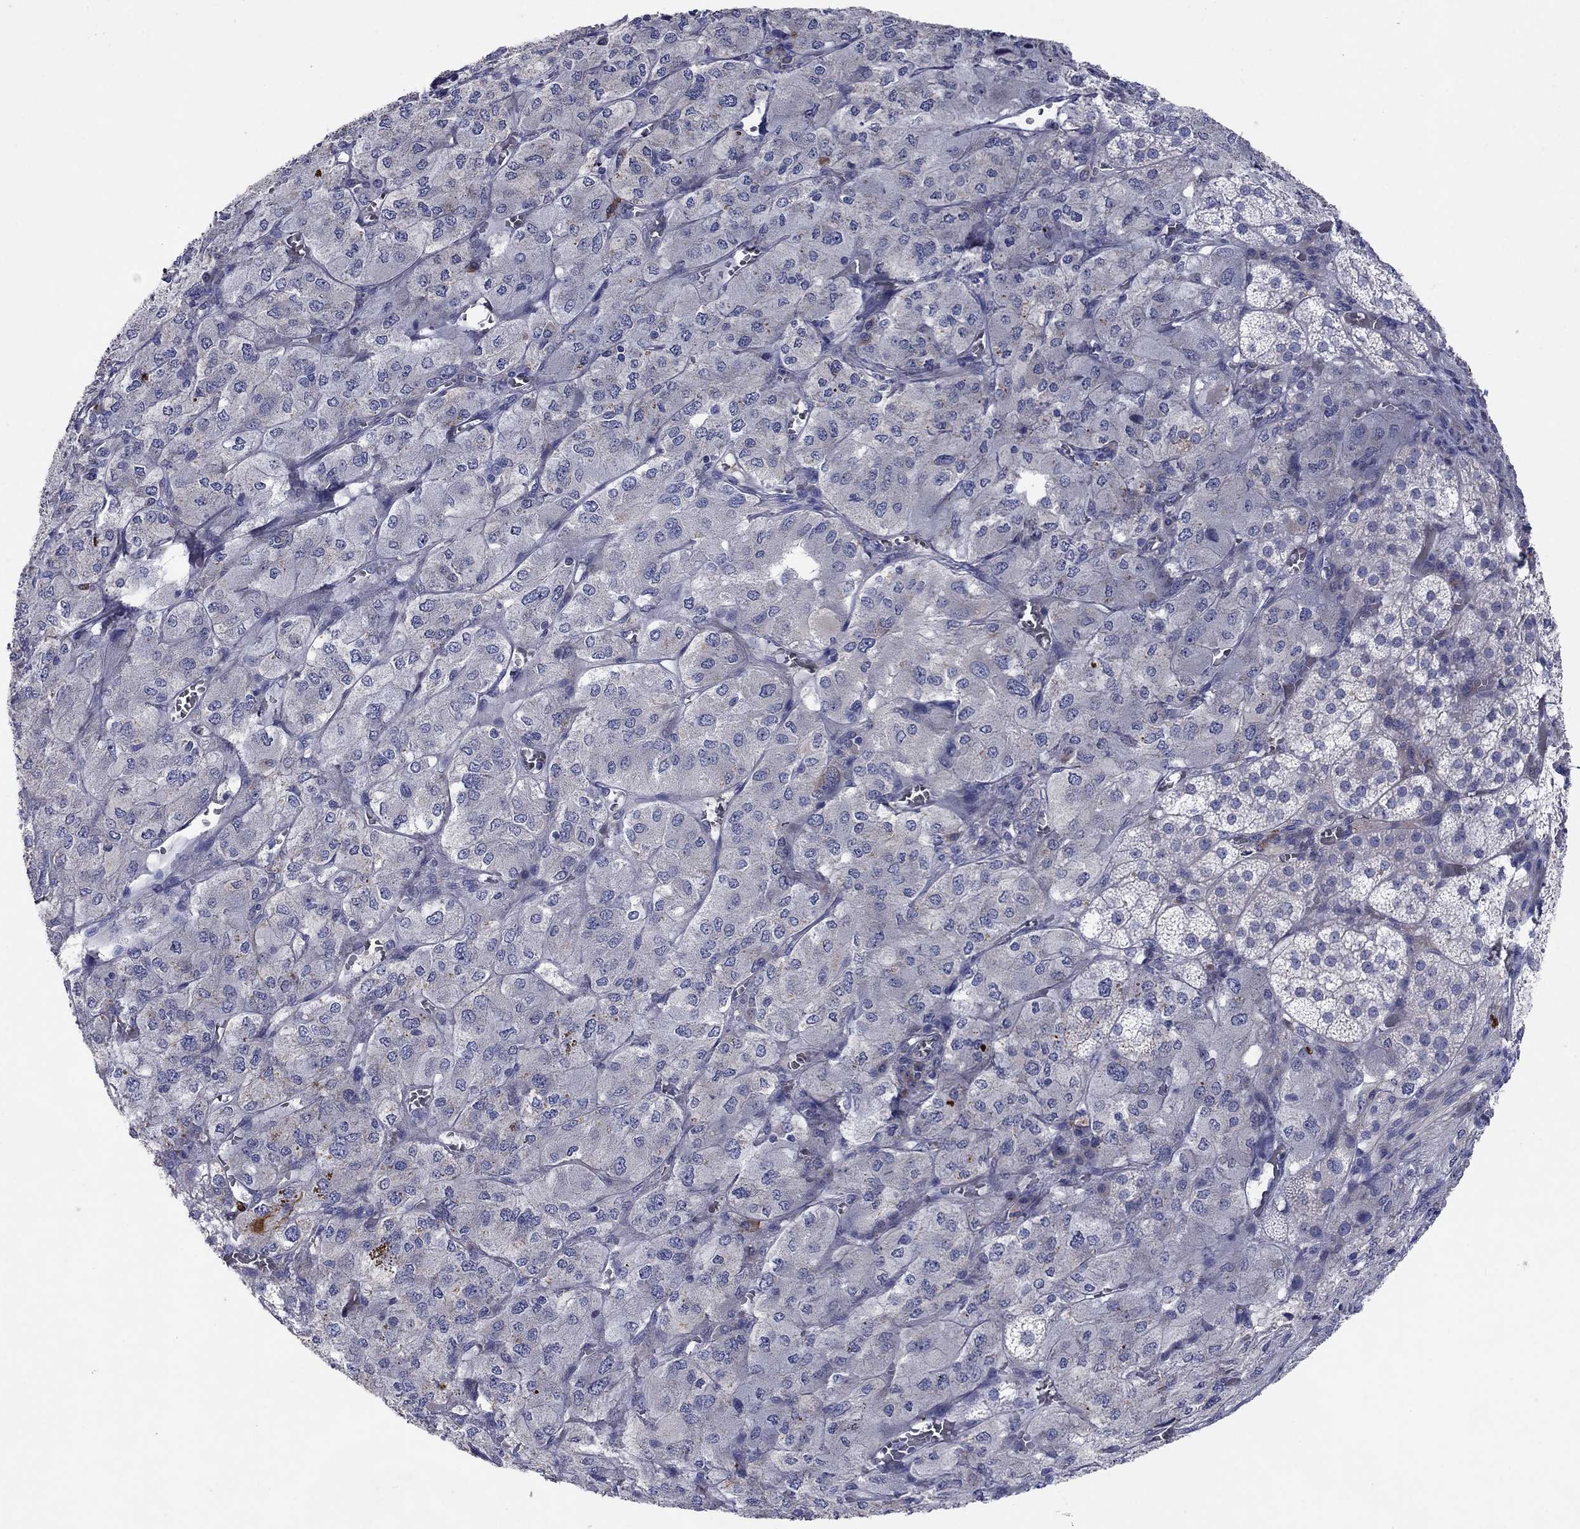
{"staining": {"intensity": "moderate", "quantity": "<25%", "location": "cytoplasmic/membranous"}, "tissue": "adrenal gland", "cell_type": "Glandular cells", "image_type": "normal", "snomed": [{"axis": "morphology", "description": "Normal tissue, NOS"}, {"axis": "topography", "description": "Adrenal gland"}], "caption": "Brown immunohistochemical staining in normal adrenal gland displays moderate cytoplasmic/membranous positivity in about <25% of glandular cells.", "gene": "PLCL2", "patient": {"sex": "female", "age": 60}}